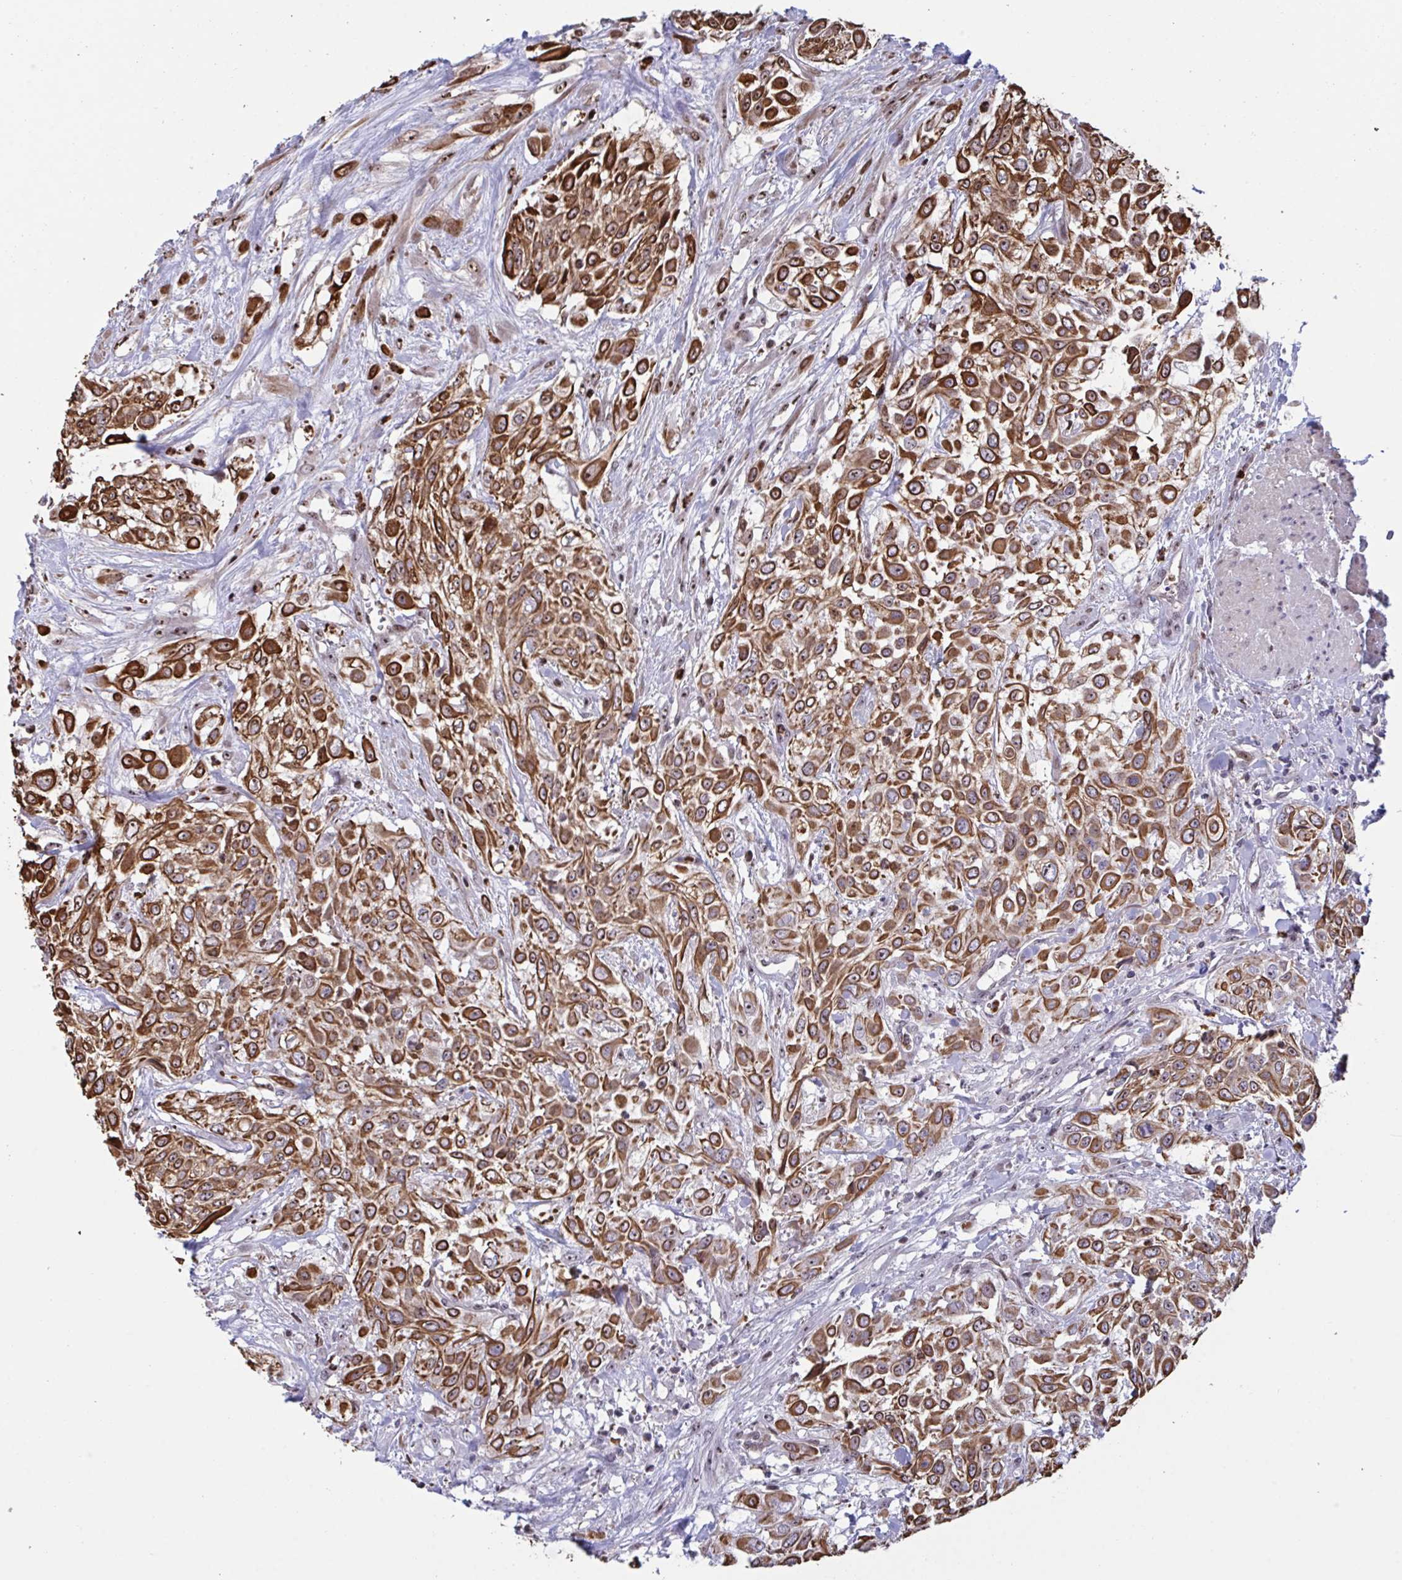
{"staining": {"intensity": "strong", "quantity": ">75%", "location": "cytoplasmic/membranous,nuclear"}, "tissue": "urothelial cancer", "cell_type": "Tumor cells", "image_type": "cancer", "snomed": [{"axis": "morphology", "description": "Urothelial carcinoma, High grade"}, {"axis": "topography", "description": "Urinary bladder"}], "caption": "Immunohistochemical staining of urothelial cancer exhibits strong cytoplasmic/membranous and nuclear protein positivity in approximately >75% of tumor cells.", "gene": "PELI2", "patient": {"sex": "male", "age": 57}}